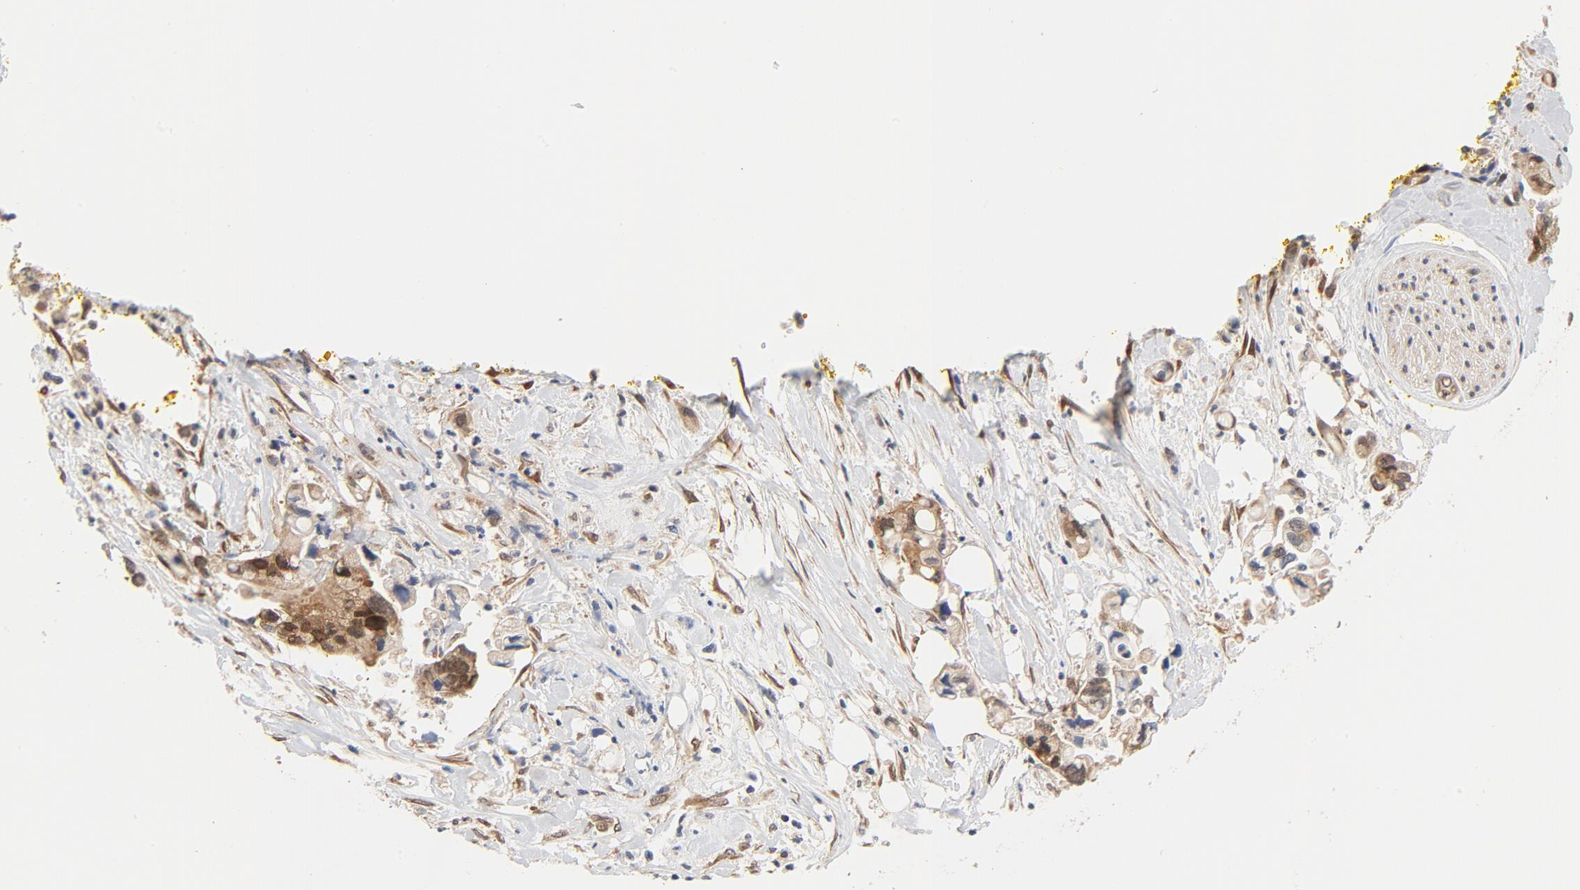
{"staining": {"intensity": "moderate", "quantity": "25%-75%", "location": "cytoplasmic/membranous,nuclear"}, "tissue": "pancreatic cancer", "cell_type": "Tumor cells", "image_type": "cancer", "snomed": [{"axis": "morphology", "description": "Adenocarcinoma, NOS"}, {"axis": "topography", "description": "Pancreas"}], "caption": "A histopathology image of pancreatic adenocarcinoma stained for a protein demonstrates moderate cytoplasmic/membranous and nuclear brown staining in tumor cells.", "gene": "EIF4E", "patient": {"sex": "male", "age": 70}}